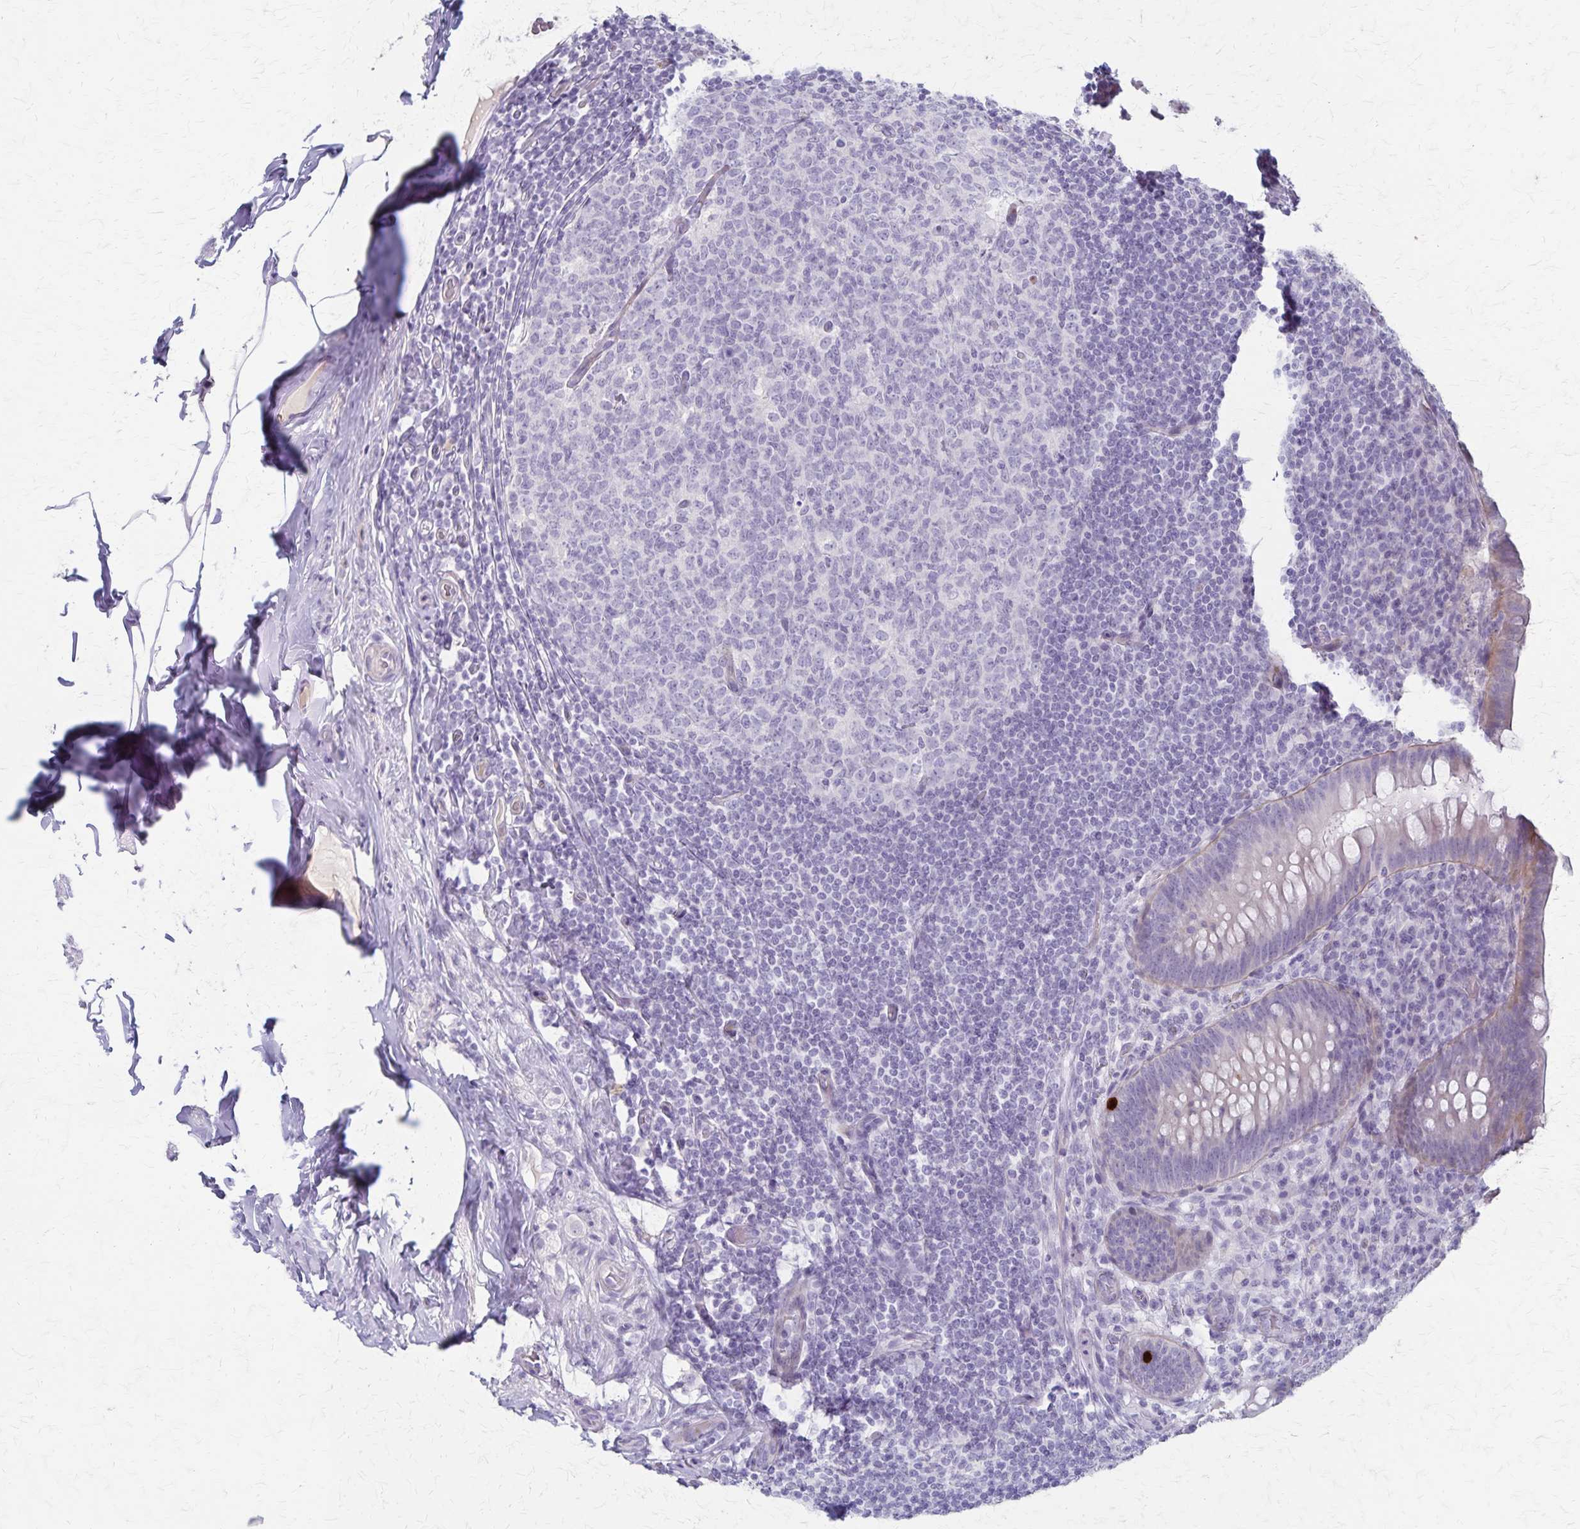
{"staining": {"intensity": "weak", "quantity": "<25%", "location": "cytoplasmic/membranous"}, "tissue": "appendix", "cell_type": "Glandular cells", "image_type": "normal", "snomed": [{"axis": "morphology", "description": "Normal tissue, NOS"}, {"axis": "topography", "description": "Appendix"}], "caption": "Human appendix stained for a protein using immunohistochemistry shows no positivity in glandular cells.", "gene": "RASL10B", "patient": {"sex": "male", "age": 71}}